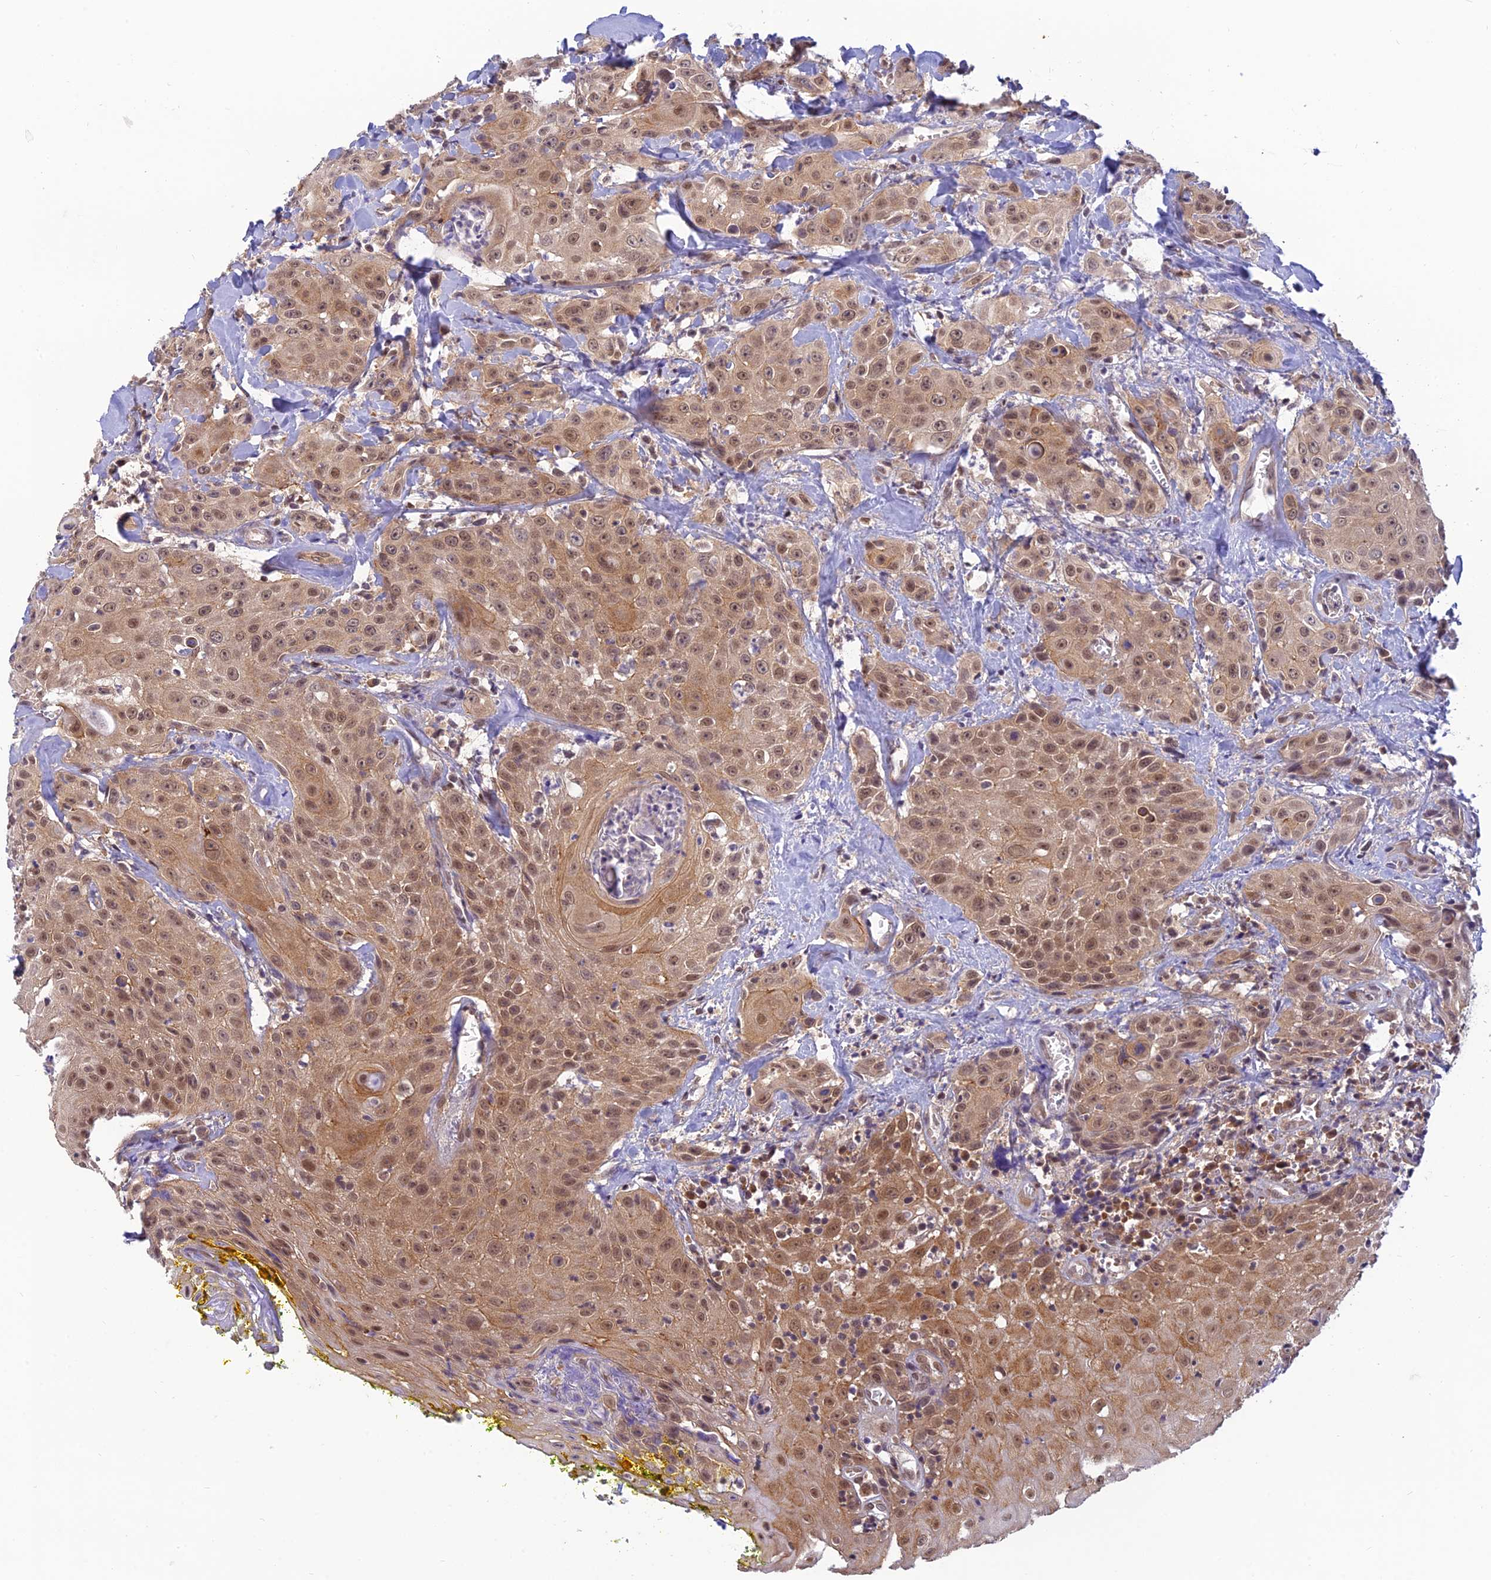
{"staining": {"intensity": "moderate", "quantity": ">75%", "location": "cytoplasmic/membranous,nuclear"}, "tissue": "head and neck cancer", "cell_type": "Tumor cells", "image_type": "cancer", "snomed": [{"axis": "morphology", "description": "Squamous cell carcinoma, NOS"}, {"axis": "topography", "description": "Oral tissue"}, {"axis": "topography", "description": "Head-Neck"}], "caption": "IHC (DAB) staining of head and neck cancer demonstrates moderate cytoplasmic/membranous and nuclear protein positivity in approximately >75% of tumor cells.", "gene": "SKIC8", "patient": {"sex": "female", "age": 82}}